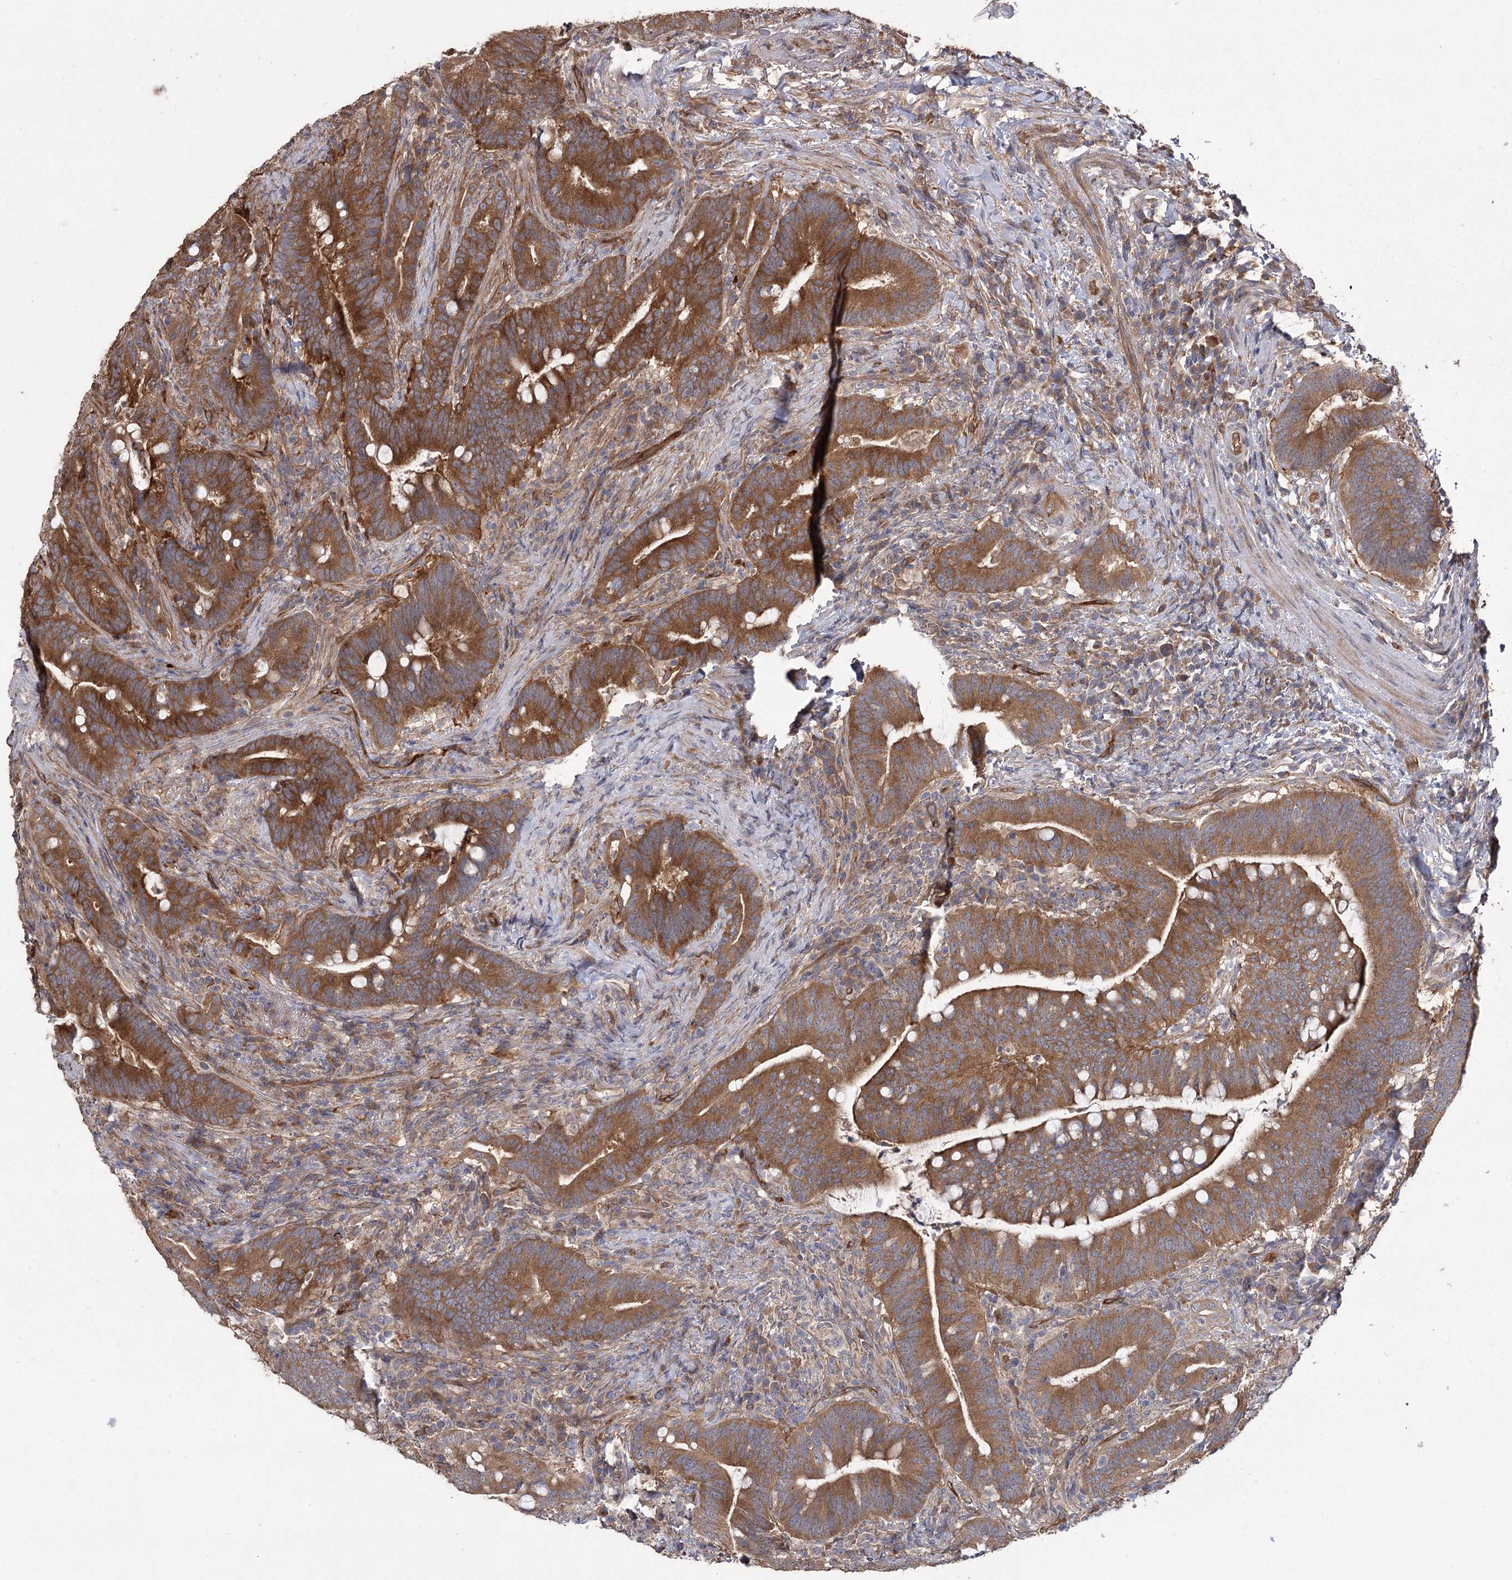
{"staining": {"intensity": "moderate", "quantity": ">75%", "location": "cytoplasmic/membranous"}, "tissue": "colorectal cancer", "cell_type": "Tumor cells", "image_type": "cancer", "snomed": [{"axis": "morphology", "description": "Adenocarcinoma, NOS"}, {"axis": "topography", "description": "Colon"}], "caption": "About >75% of tumor cells in colorectal adenocarcinoma exhibit moderate cytoplasmic/membranous protein positivity as visualized by brown immunohistochemical staining.", "gene": "RIN2", "patient": {"sex": "female", "age": 66}}